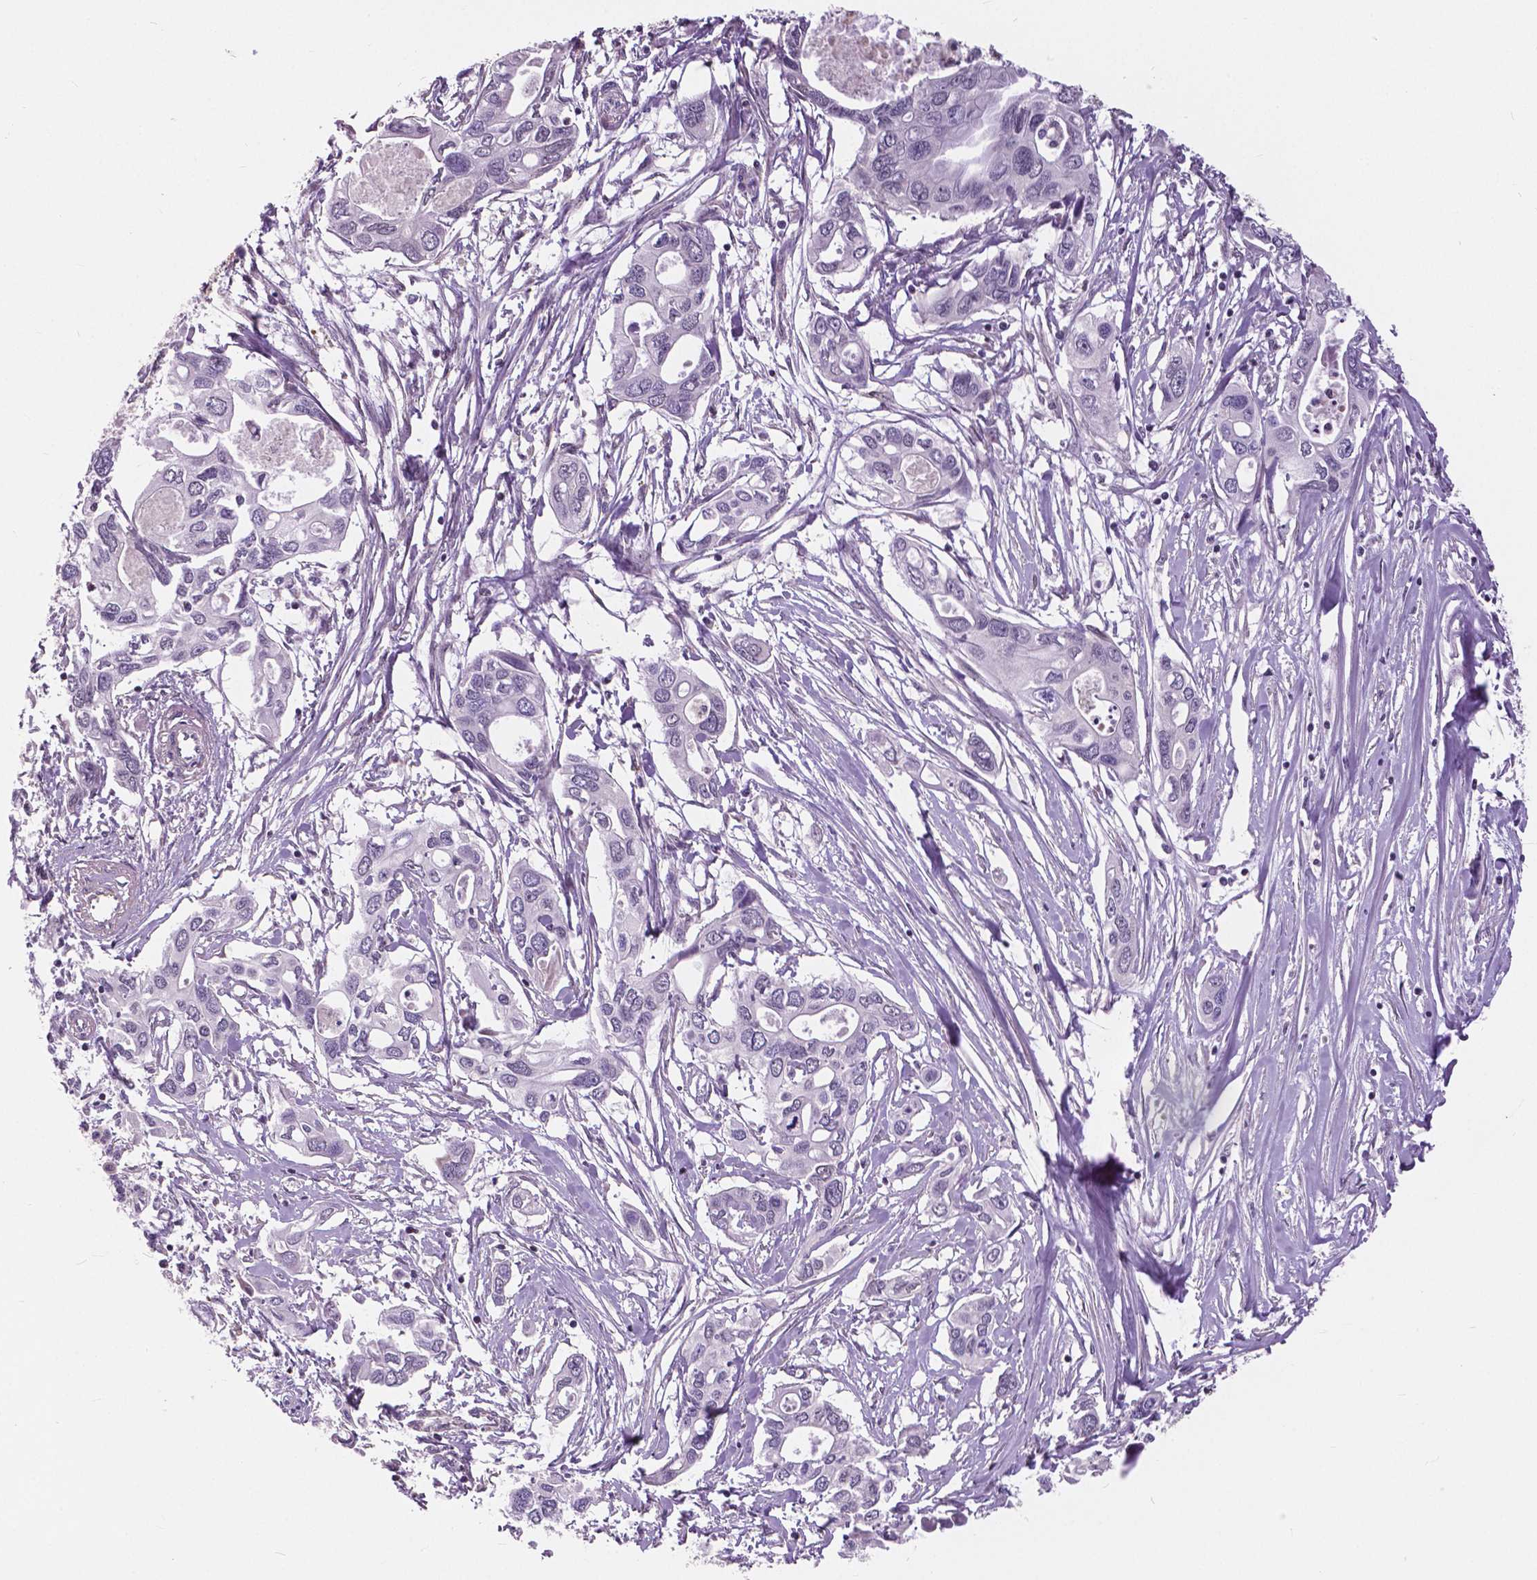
{"staining": {"intensity": "negative", "quantity": "none", "location": "none"}, "tissue": "pancreatic cancer", "cell_type": "Tumor cells", "image_type": "cancer", "snomed": [{"axis": "morphology", "description": "Adenocarcinoma, NOS"}, {"axis": "topography", "description": "Pancreas"}], "caption": "This is an immunohistochemistry (IHC) image of adenocarcinoma (pancreatic). There is no positivity in tumor cells.", "gene": "ANXA13", "patient": {"sex": "male", "age": 60}}